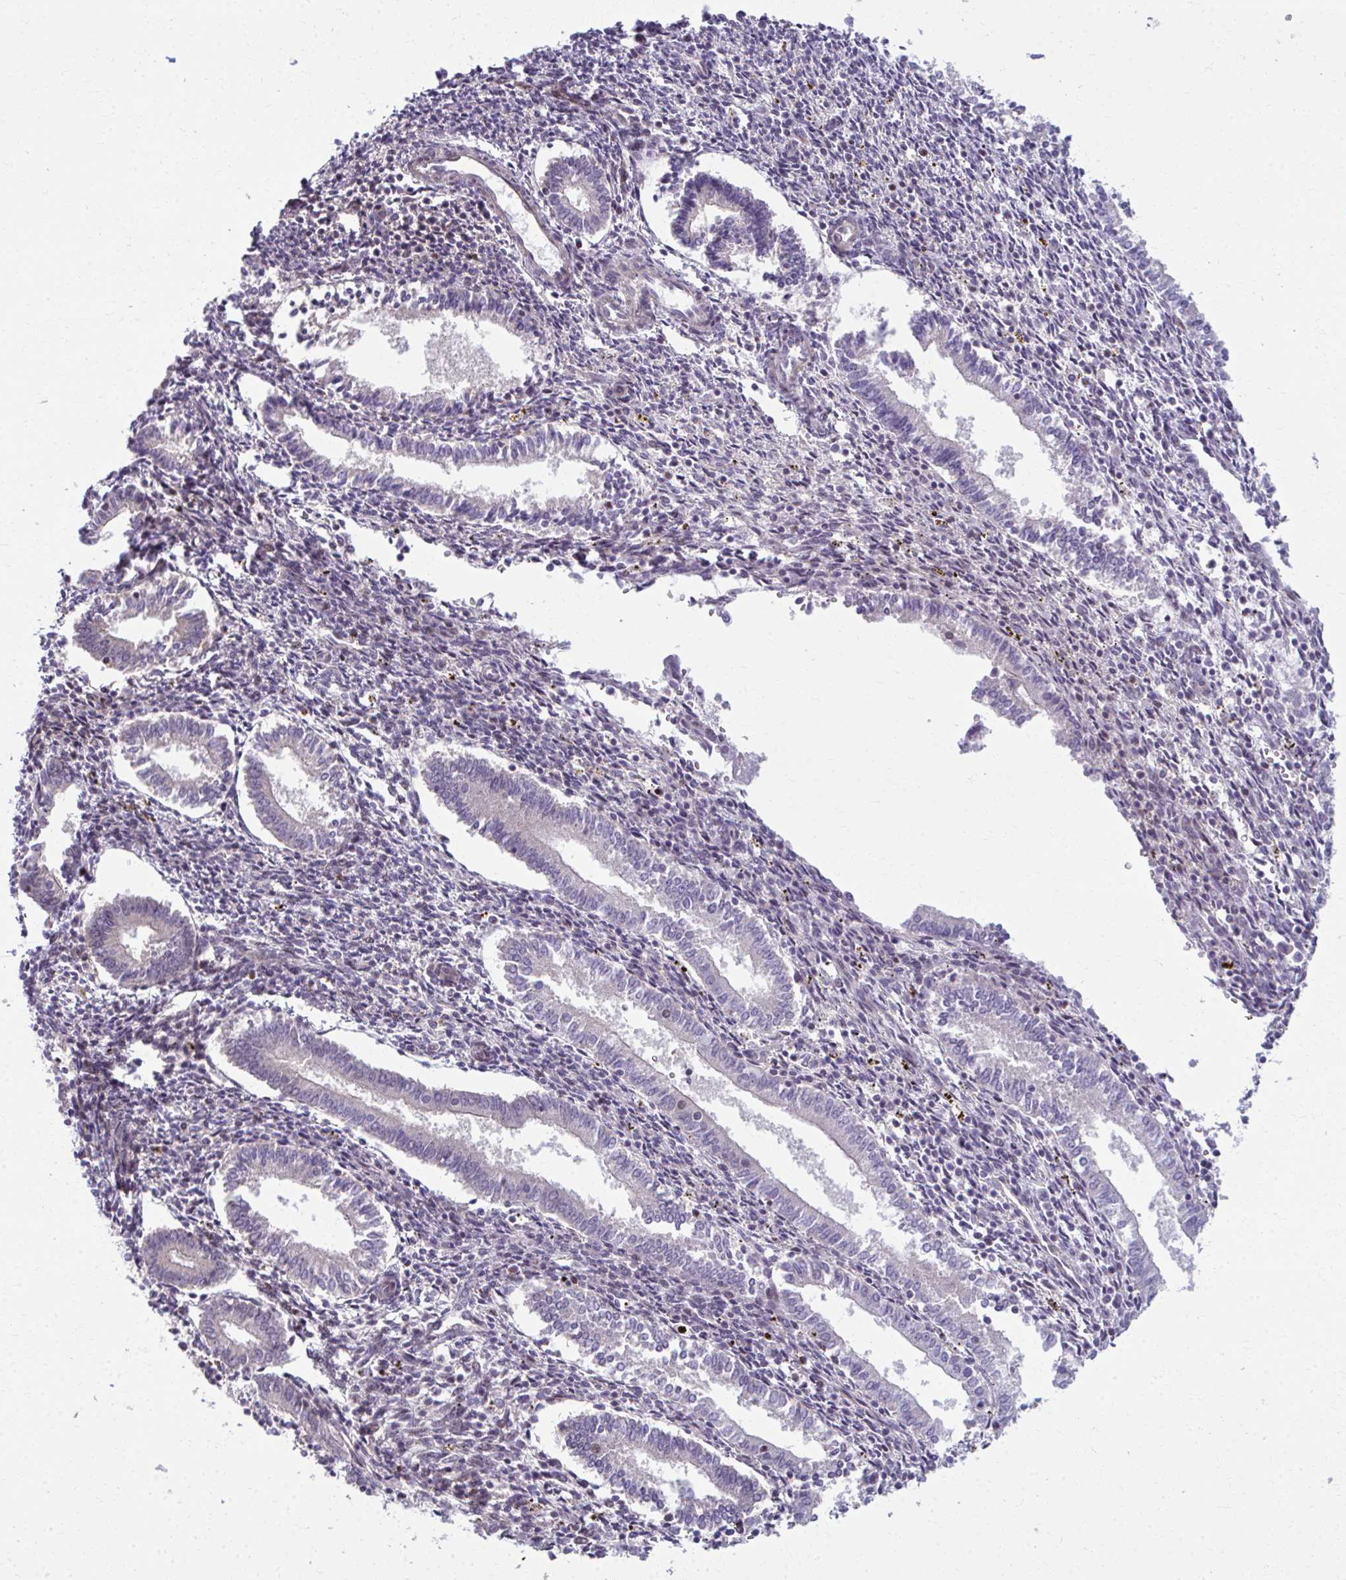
{"staining": {"intensity": "negative", "quantity": "none", "location": "none"}, "tissue": "endometrium", "cell_type": "Cells in endometrial stroma", "image_type": "normal", "snomed": [{"axis": "morphology", "description": "Normal tissue, NOS"}, {"axis": "topography", "description": "Endometrium"}], "caption": "Benign endometrium was stained to show a protein in brown. There is no significant staining in cells in endometrial stroma.", "gene": "MAF1", "patient": {"sex": "female", "age": 41}}